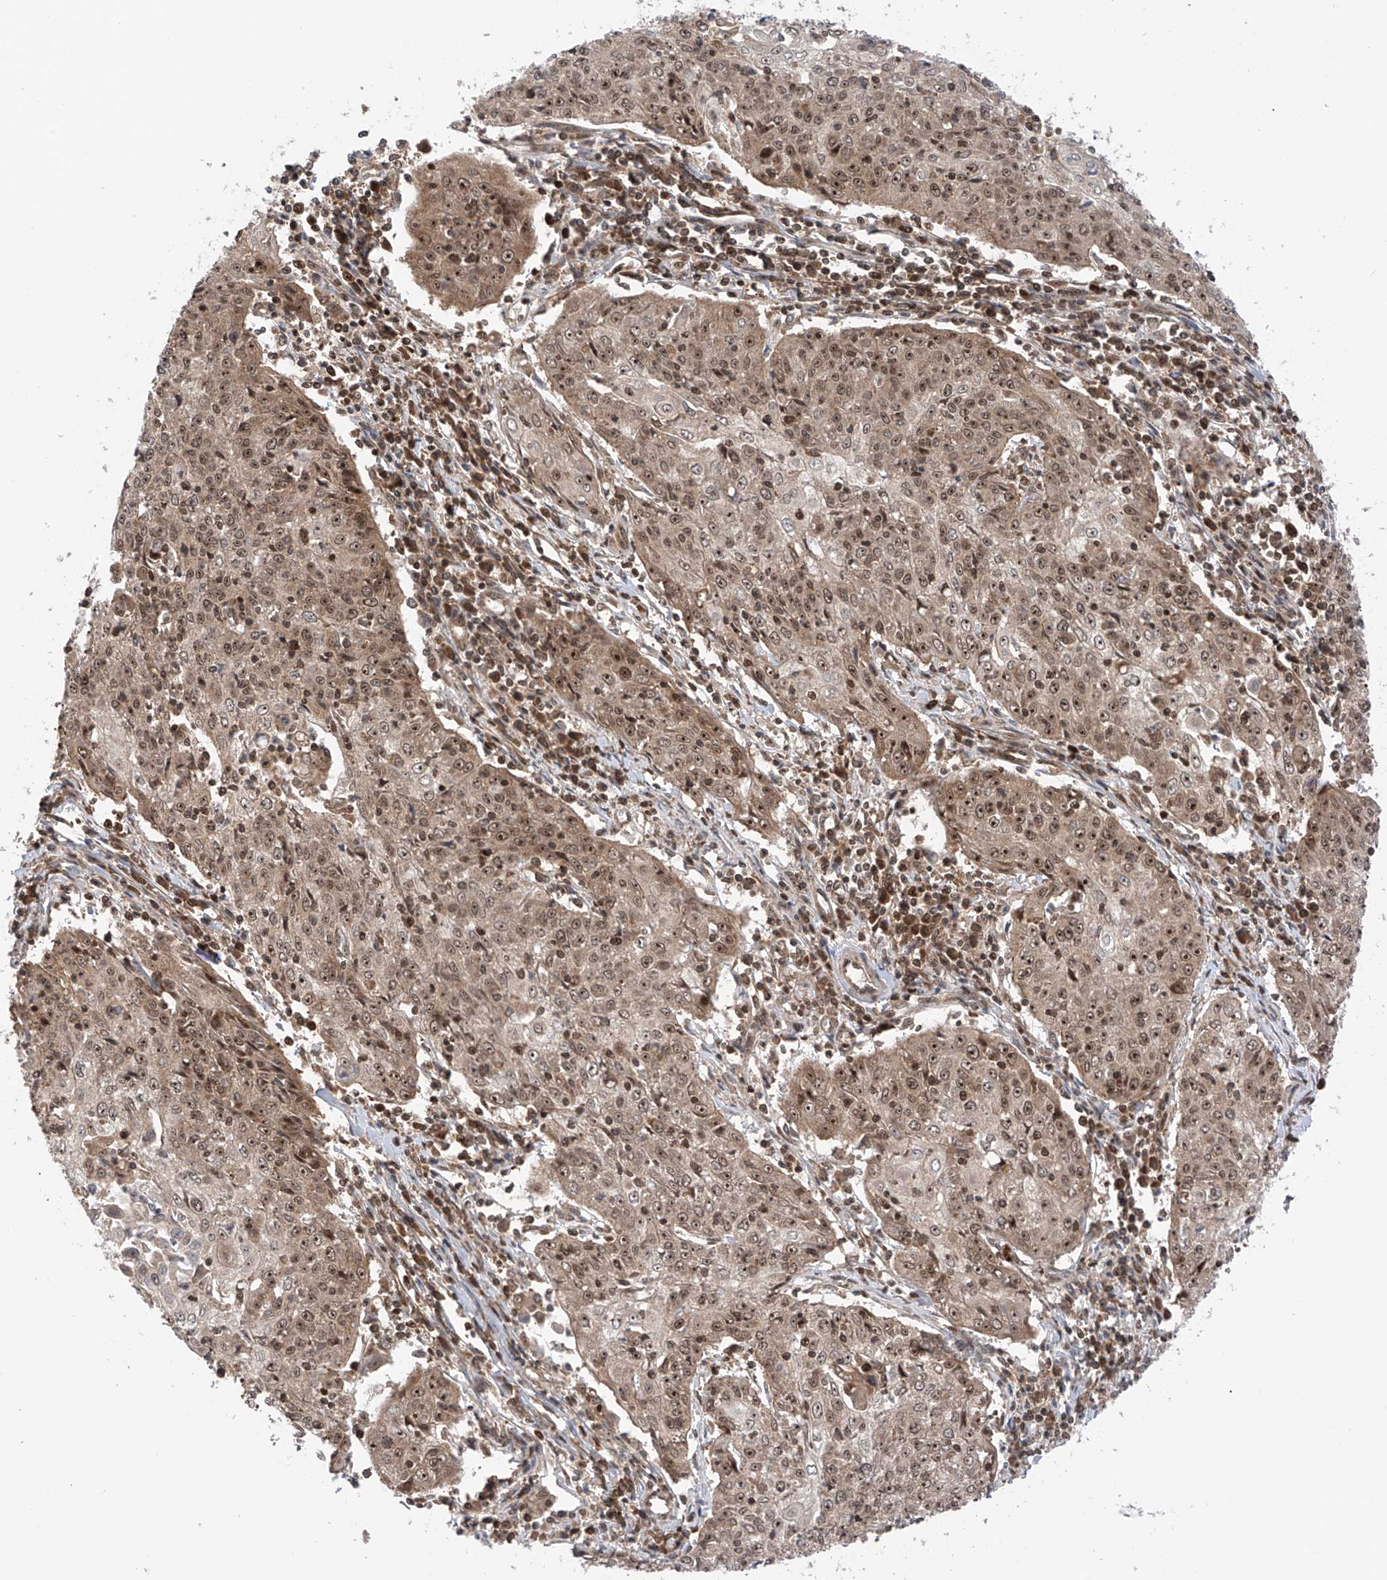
{"staining": {"intensity": "moderate", "quantity": ">75%", "location": "cytoplasmic/membranous,nuclear"}, "tissue": "cervical cancer", "cell_type": "Tumor cells", "image_type": "cancer", "snomed": [{"axis": "morphology", "description": "Squamous cell carcinoma, NOS"}, {"axis": "topography", "description": "Cervix"}], "caption": "A brown stain labels moderate cytoplasmic/membranous and nuclear staining of a protein in cervical cancer (squamous cell carcinoma) tumor cells.", "gene": "C1orf131", "patient": {"sex": "female", "age": 48}}